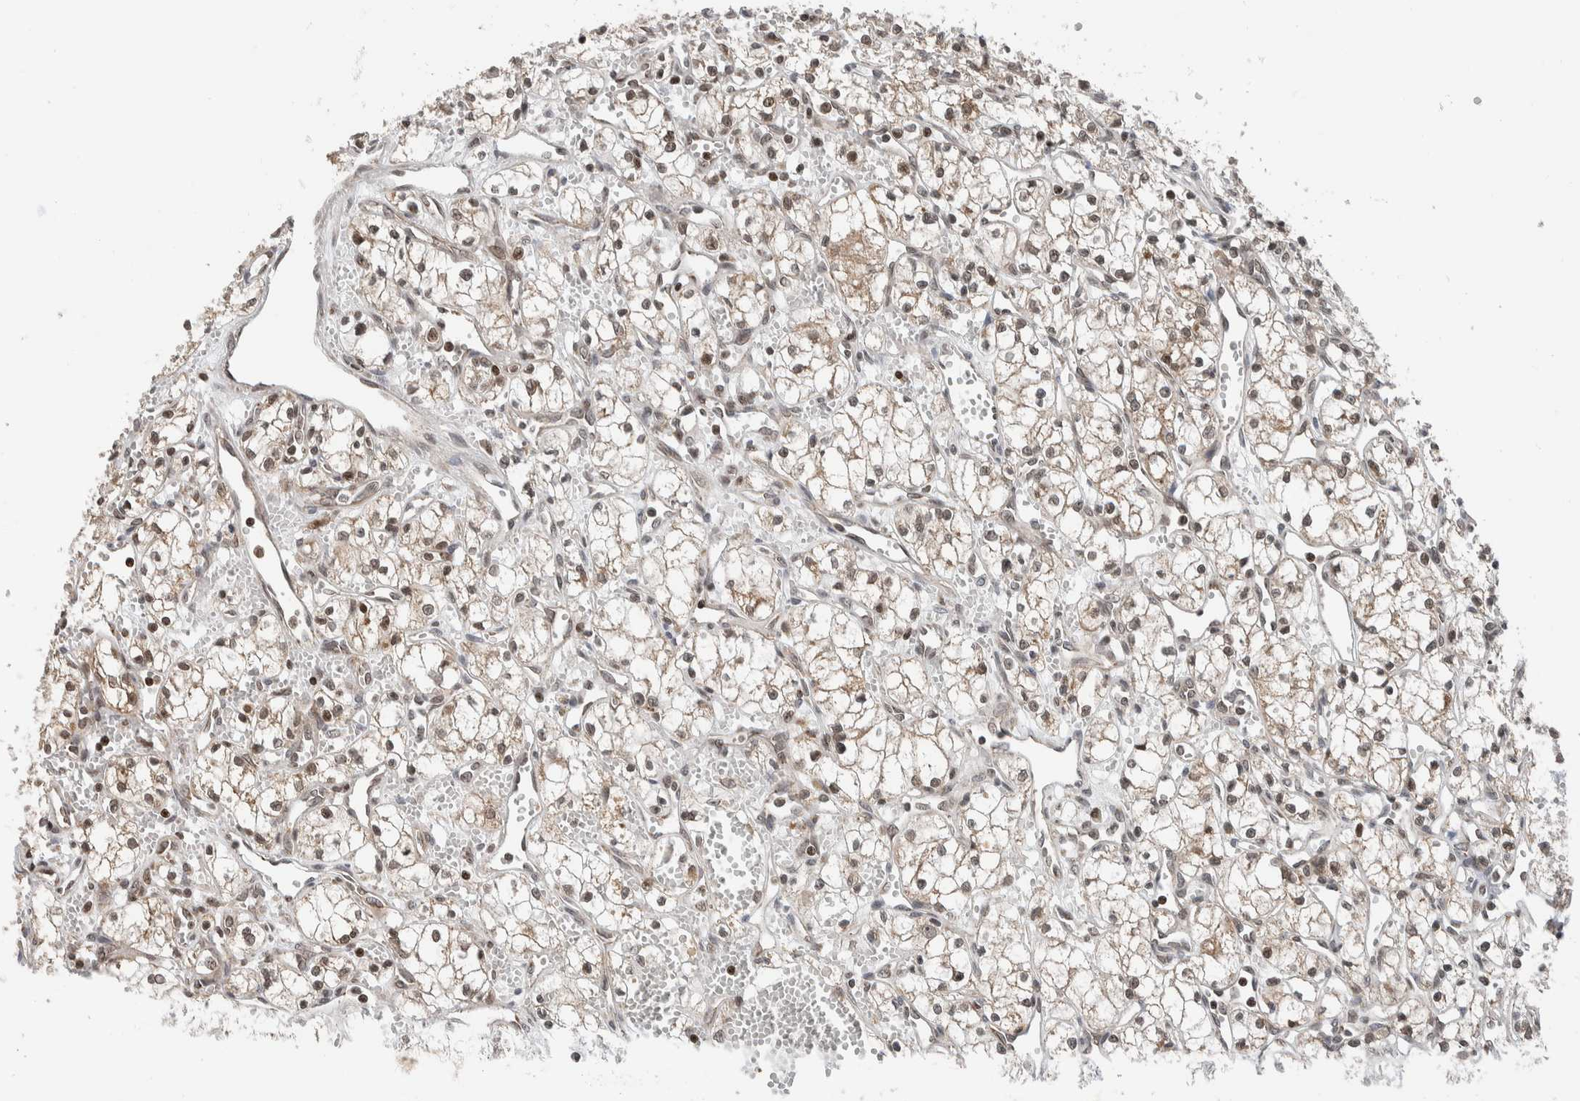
{"staining": {"intensity": "moderate", "quantity": "<25%", "location": "nuclear"}, "tissue": "renal cancer", "cell_type": "Tumor cells", "image_type": "cancer", "snomed": [{"axis": "morphology", "description": "Adenocarcinoma, NOS"}, {"axis": "topography", "description": "Kidney"}], "caption": "High-magnification brightfield microscopy of renal cancer stained with DAB (brown) and counterstained with hematoxylin (blue). tumor cells exhibit moderate nuclear staining is identified in approximately<25% of cells.", "gene": "NPLOC4", "patient": {"sex": "male", "age": 59}}